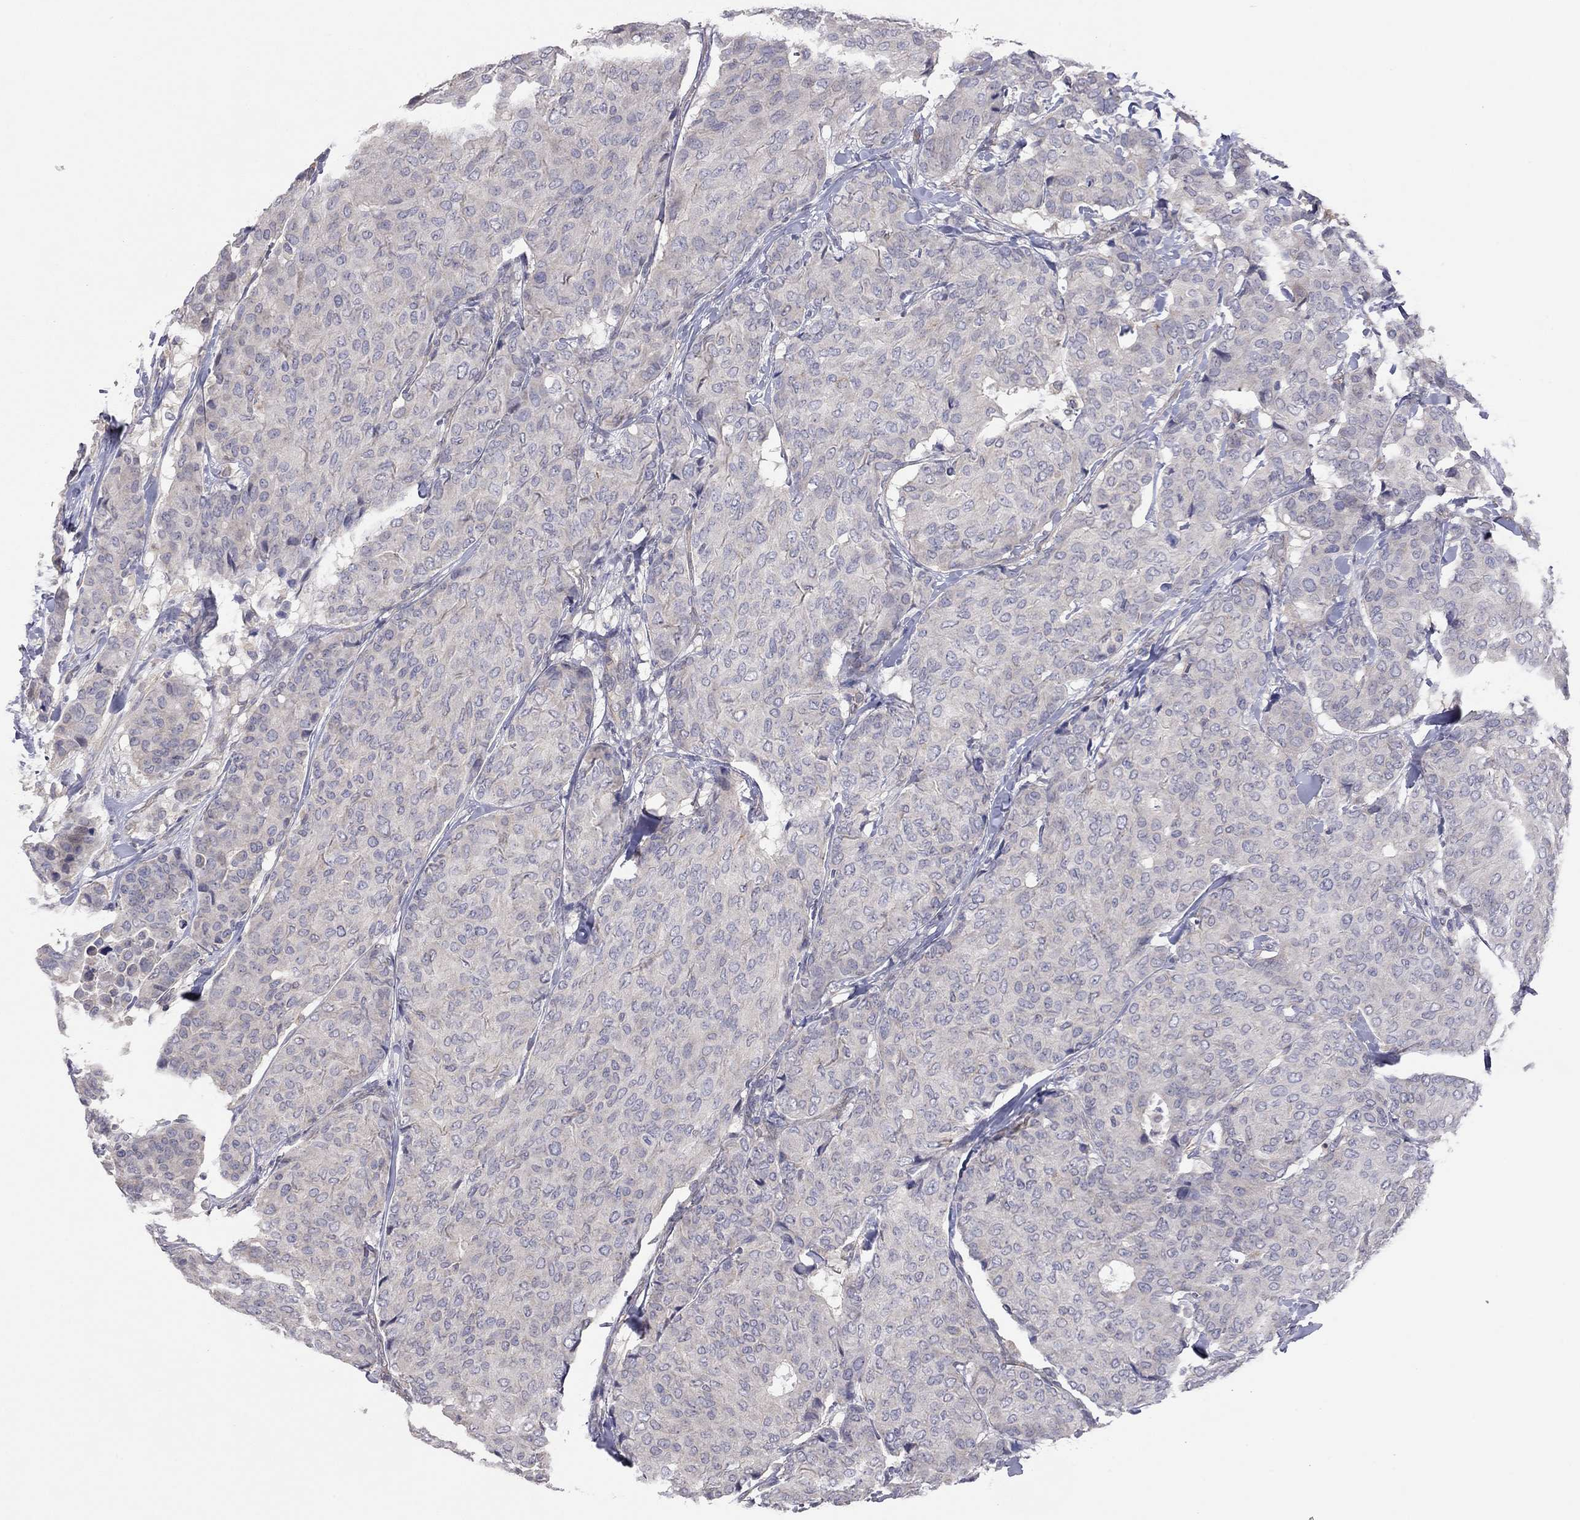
{"staining": {"intensity": "negative", "quantity": "none", "location": "none"}, "tissue": "breast cancer", "cell_type": "Tumor cells", "image_type": "cancer", "snomed": [{"axis": "morphology", "description": "Duct carcinoma"}, {"axis": "topography", "description": "Breast"}], "caption": "Protein analysis of breast invasive ductal carcinoma exhibits no significant expression in tumor cells.", "gene": "KCNB1", "patient": {"sex": "female", "age": 75}}